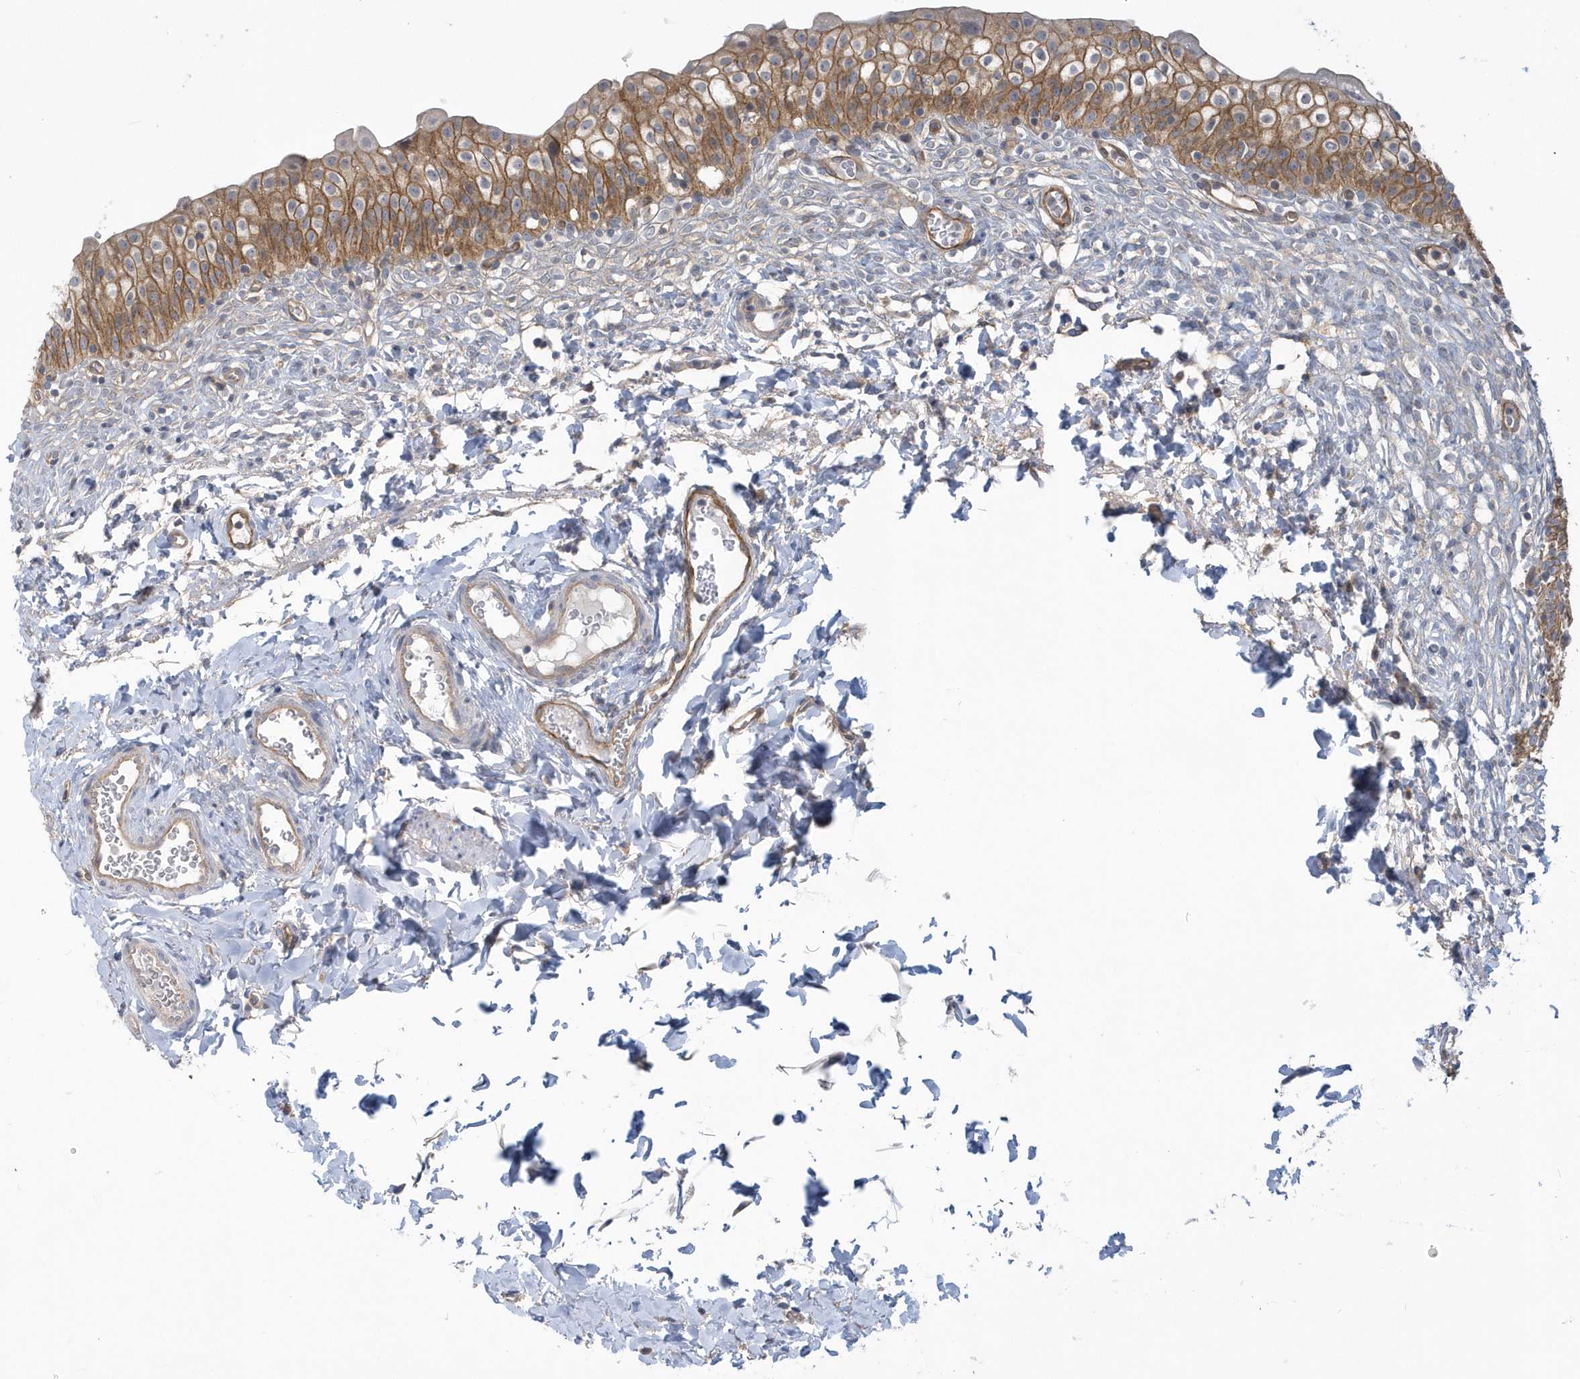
{"staining": {"intensity": "moderate", "quantity": ">75%", "location": "cytoplasmic/membranous"}, "tissue": "urinary bladder", "cell_type": "Urothelial cells", "image_type": "normal", "snomed": [{"axis": "morphology", "description": "Normal tissue, NOS"}, {"axis": "topography", "description": "Urinary bladder"}], "caption": "Moderate cytoplasmic/membranous protein staining is seen in approximately >75% of urothelial cells in urinary bladder.", "gene": "RAI14", "patient": {"sex": "male", "age": 55}}